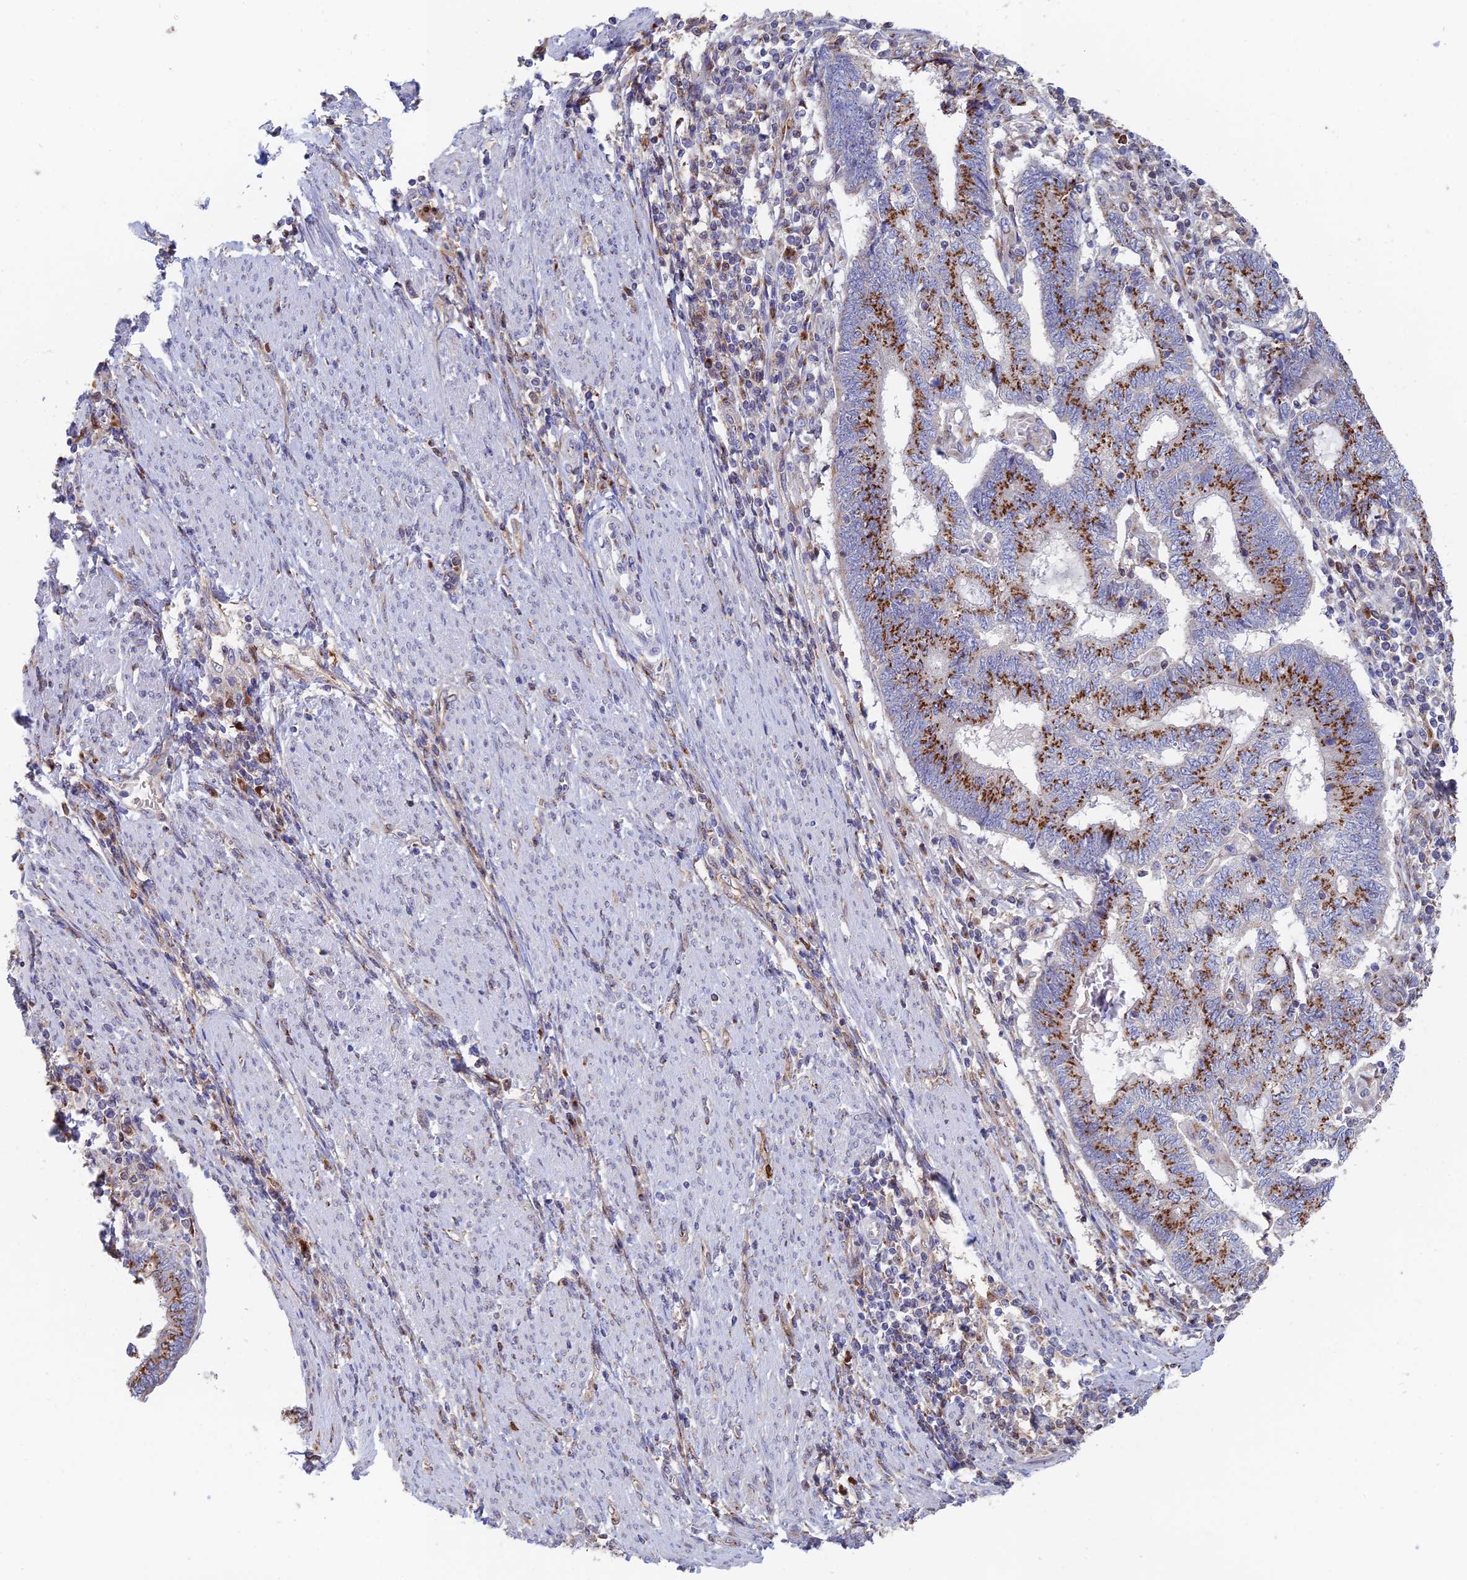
{"staining": {"intensity": "strong", "quantity": "25%-75%", "location": "cytoplasmic/membranous"}, "tissue": "endometrial cancer", "cell_type": "Tumor cells", "image_type": "cancer", "snomed": [{"axis": "morphology", "description": "Adenocarcinoma, NOS"}, {"axis": "topography", "description": "Uterus"}, {"axis": "topography", "description": "Endometrium"}], "caption": "There is high levels of strong cytoplasmic/membranous expression in tumor cells of endometrial cancer, as demonstrated by immunohistochemical staining (brown color).", "gene": "HS2ST1", "patient": {"sex": "female", "age": 70}}